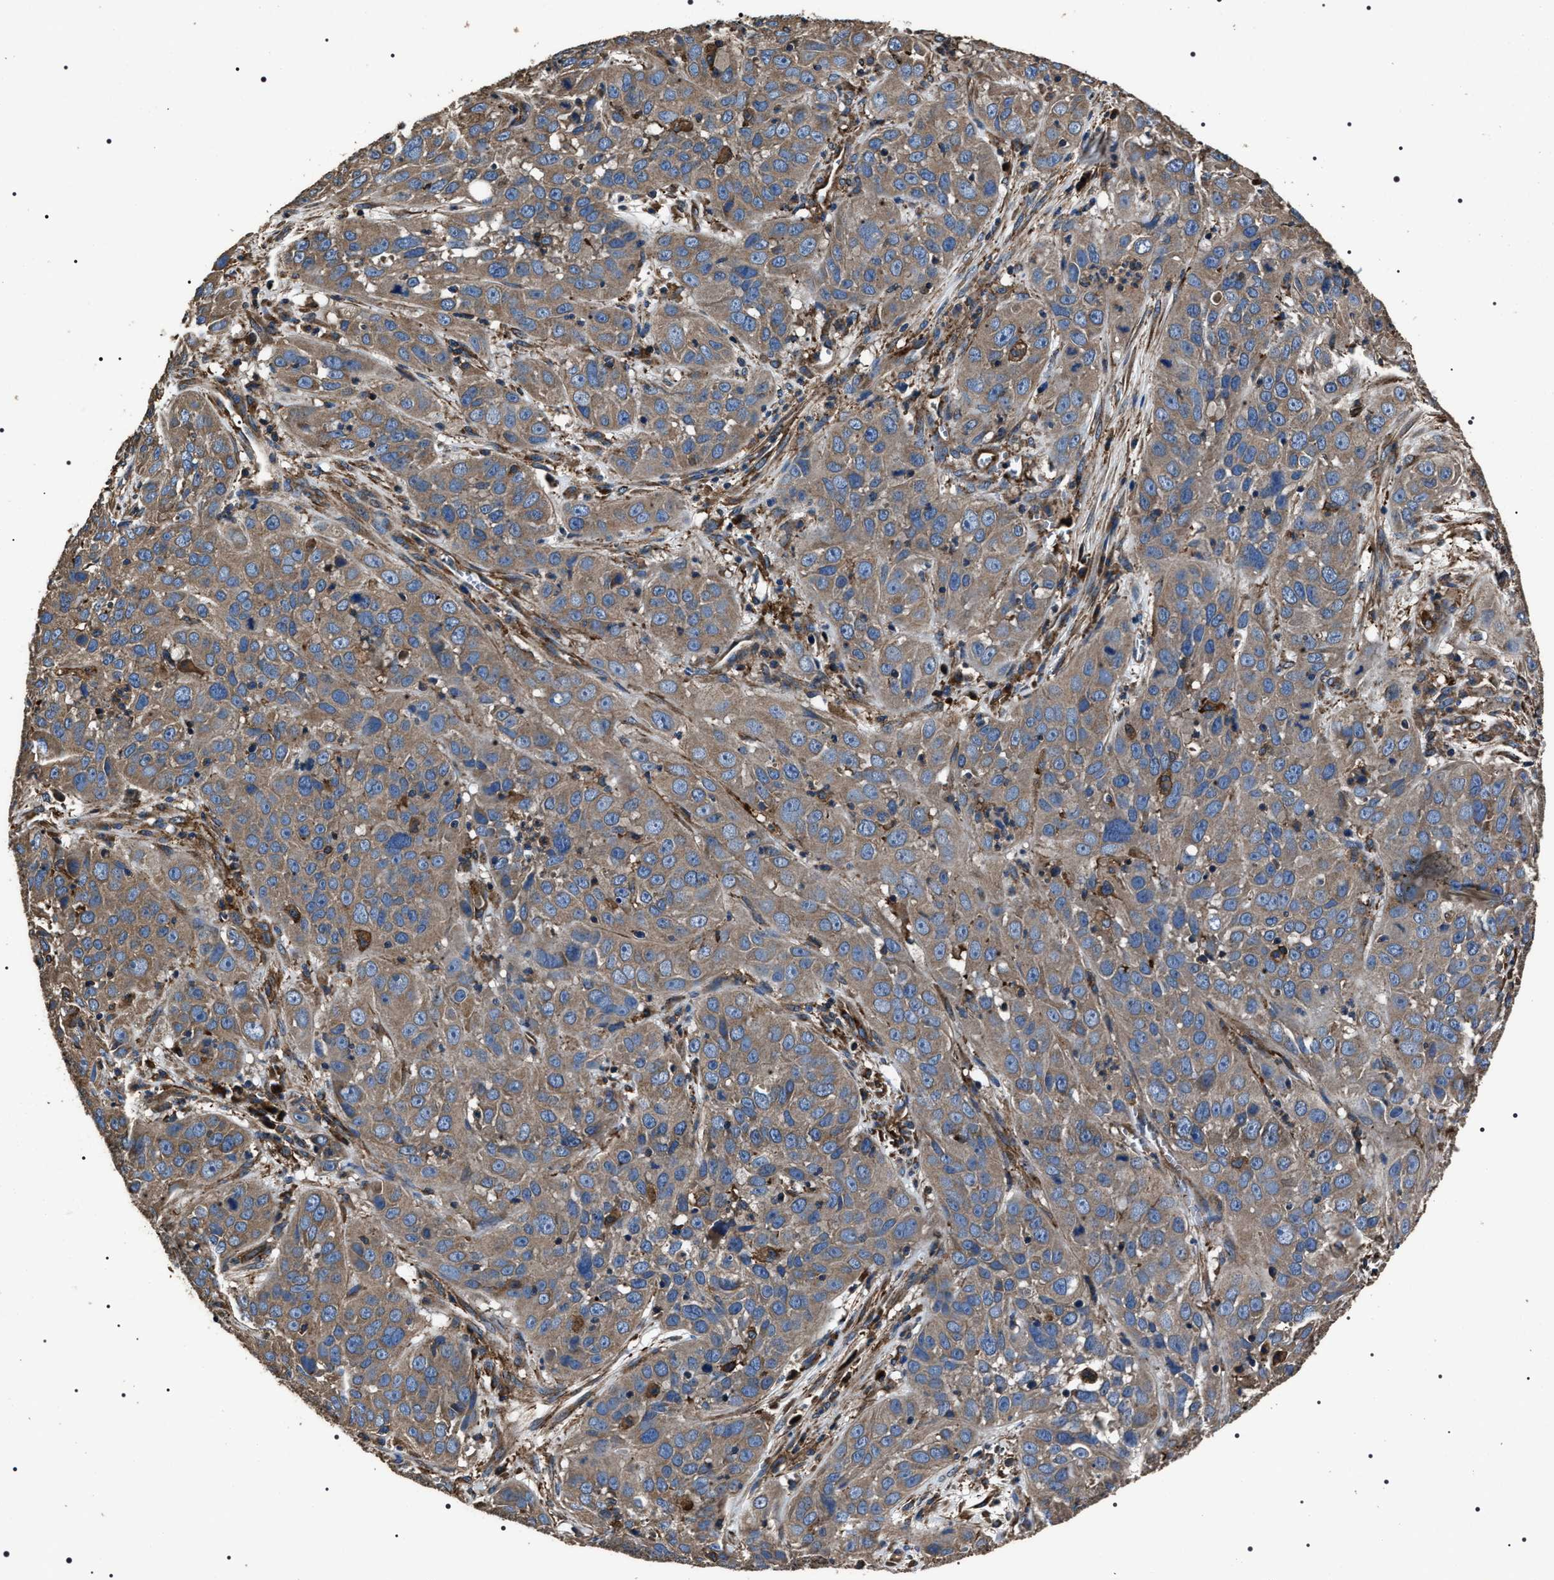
{"staining": {"intensity": "weak", "quantity": ">75%", "location": "cytoplasmic/membranous"}, "tissue": "cervical cancer", "cell_type": "Tumor cells", "image_type": "cancer", "snomed": [{"axis": "morphology", "description": "Squamous cell carcinoma, NOS"}, {"axis": "topography", "description": "Cervix"}], "caption": "High-magnification brightfield microscopy of cervical squamous cell carcinoma stained with DAB (brown) and counterstained with hematoxylin (blue). tumor cells exhibit weak cytoplasmic/membranous staining is identified in about>75% of cells.", "gene": "HSCB", "patient": {"sex": "female", "age": 32}}